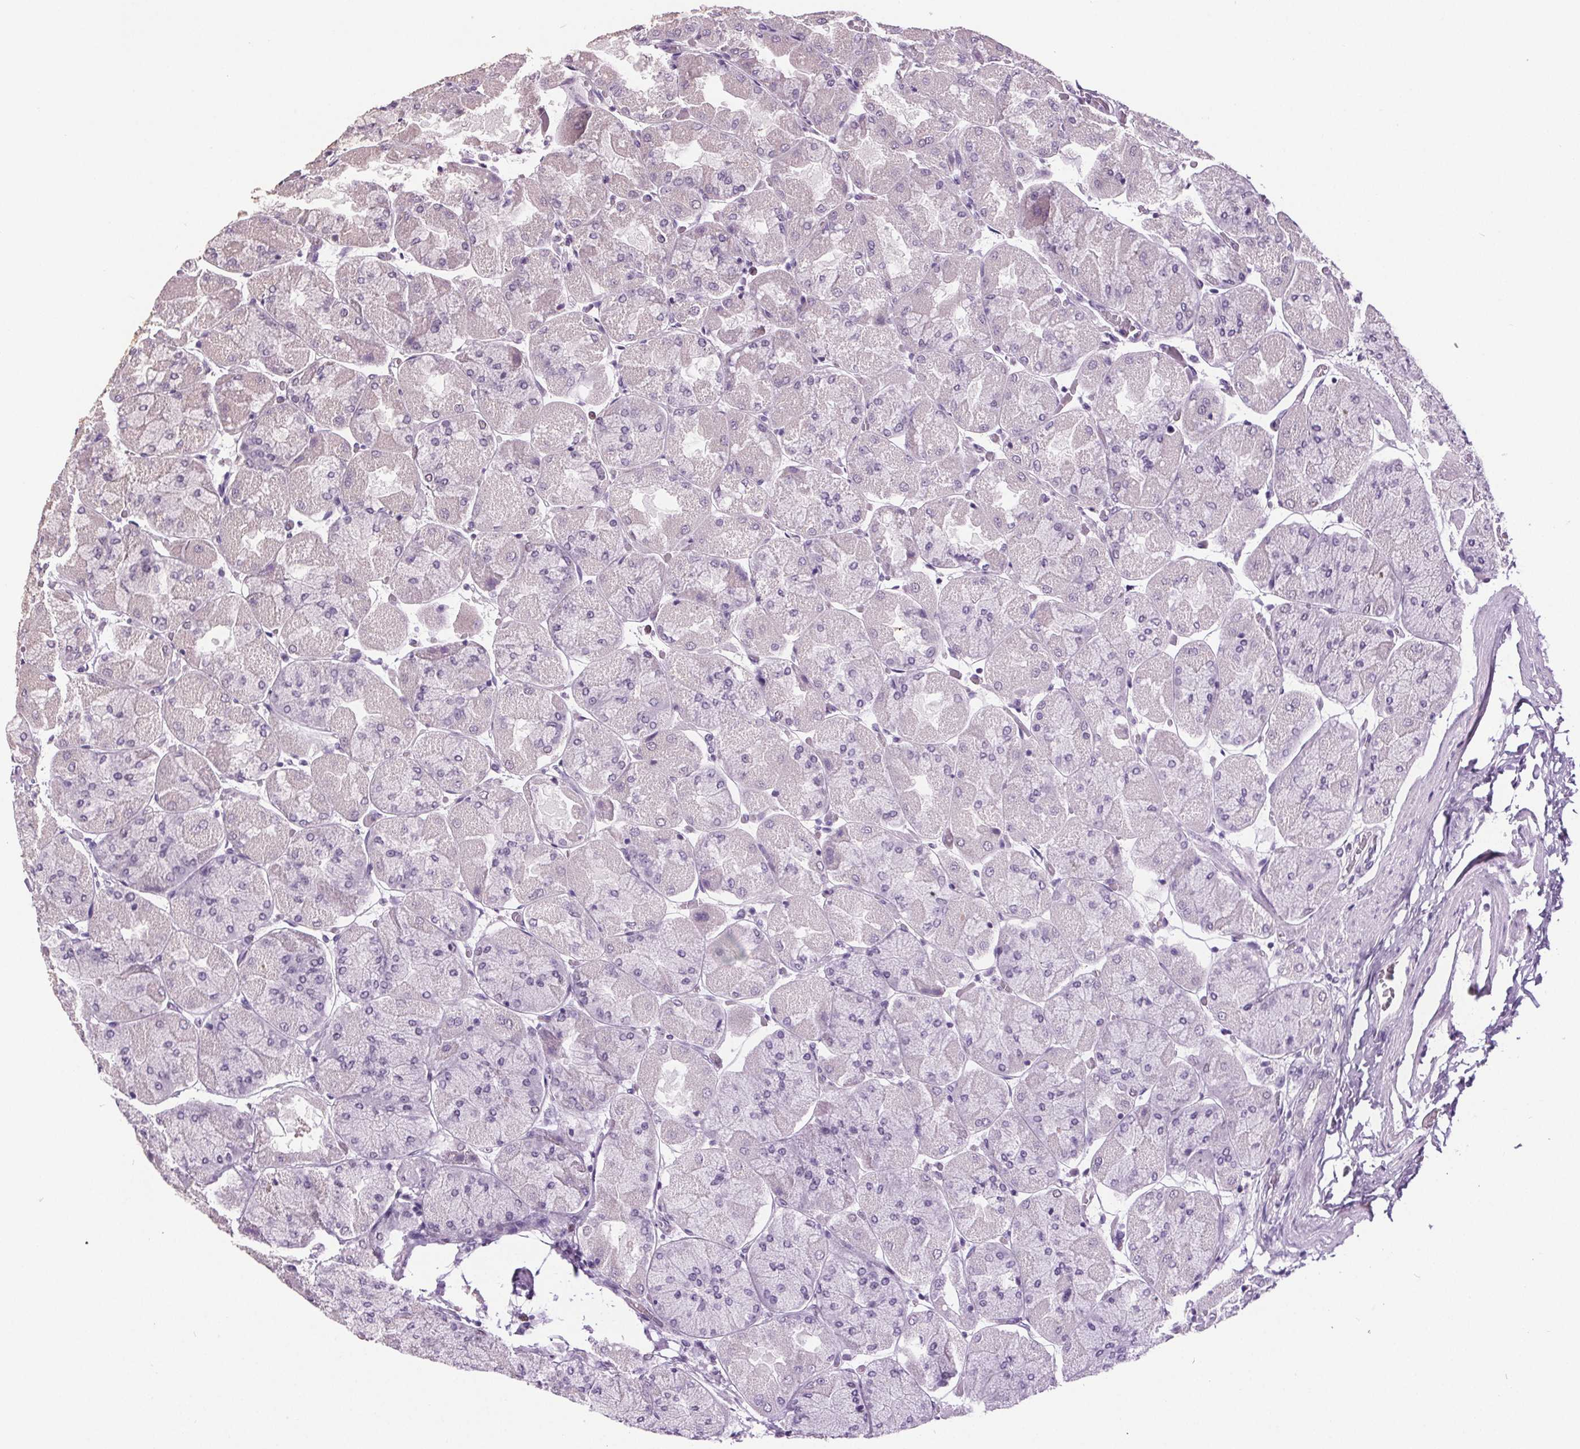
{"staining": {"intensity": "moderate", "quantity": "<25%", "location": "nuclear"}, "tissue": "stomach", "cell_type": "Glandular cells", "image_type": "normal", "snomed": [{"axis": "morphology", "description": "Normal tissue, NOS"}, {"axis": "topography", "description": "Stomach"}], "caption": "IHC image of unremarkable human stomach stained for a protein (brown), which shows low levels of moderate nuclear staining in approximately <25% of glandular cells.", "gene": "CENPF", "patient": {"sex": "female", "age": 61}}